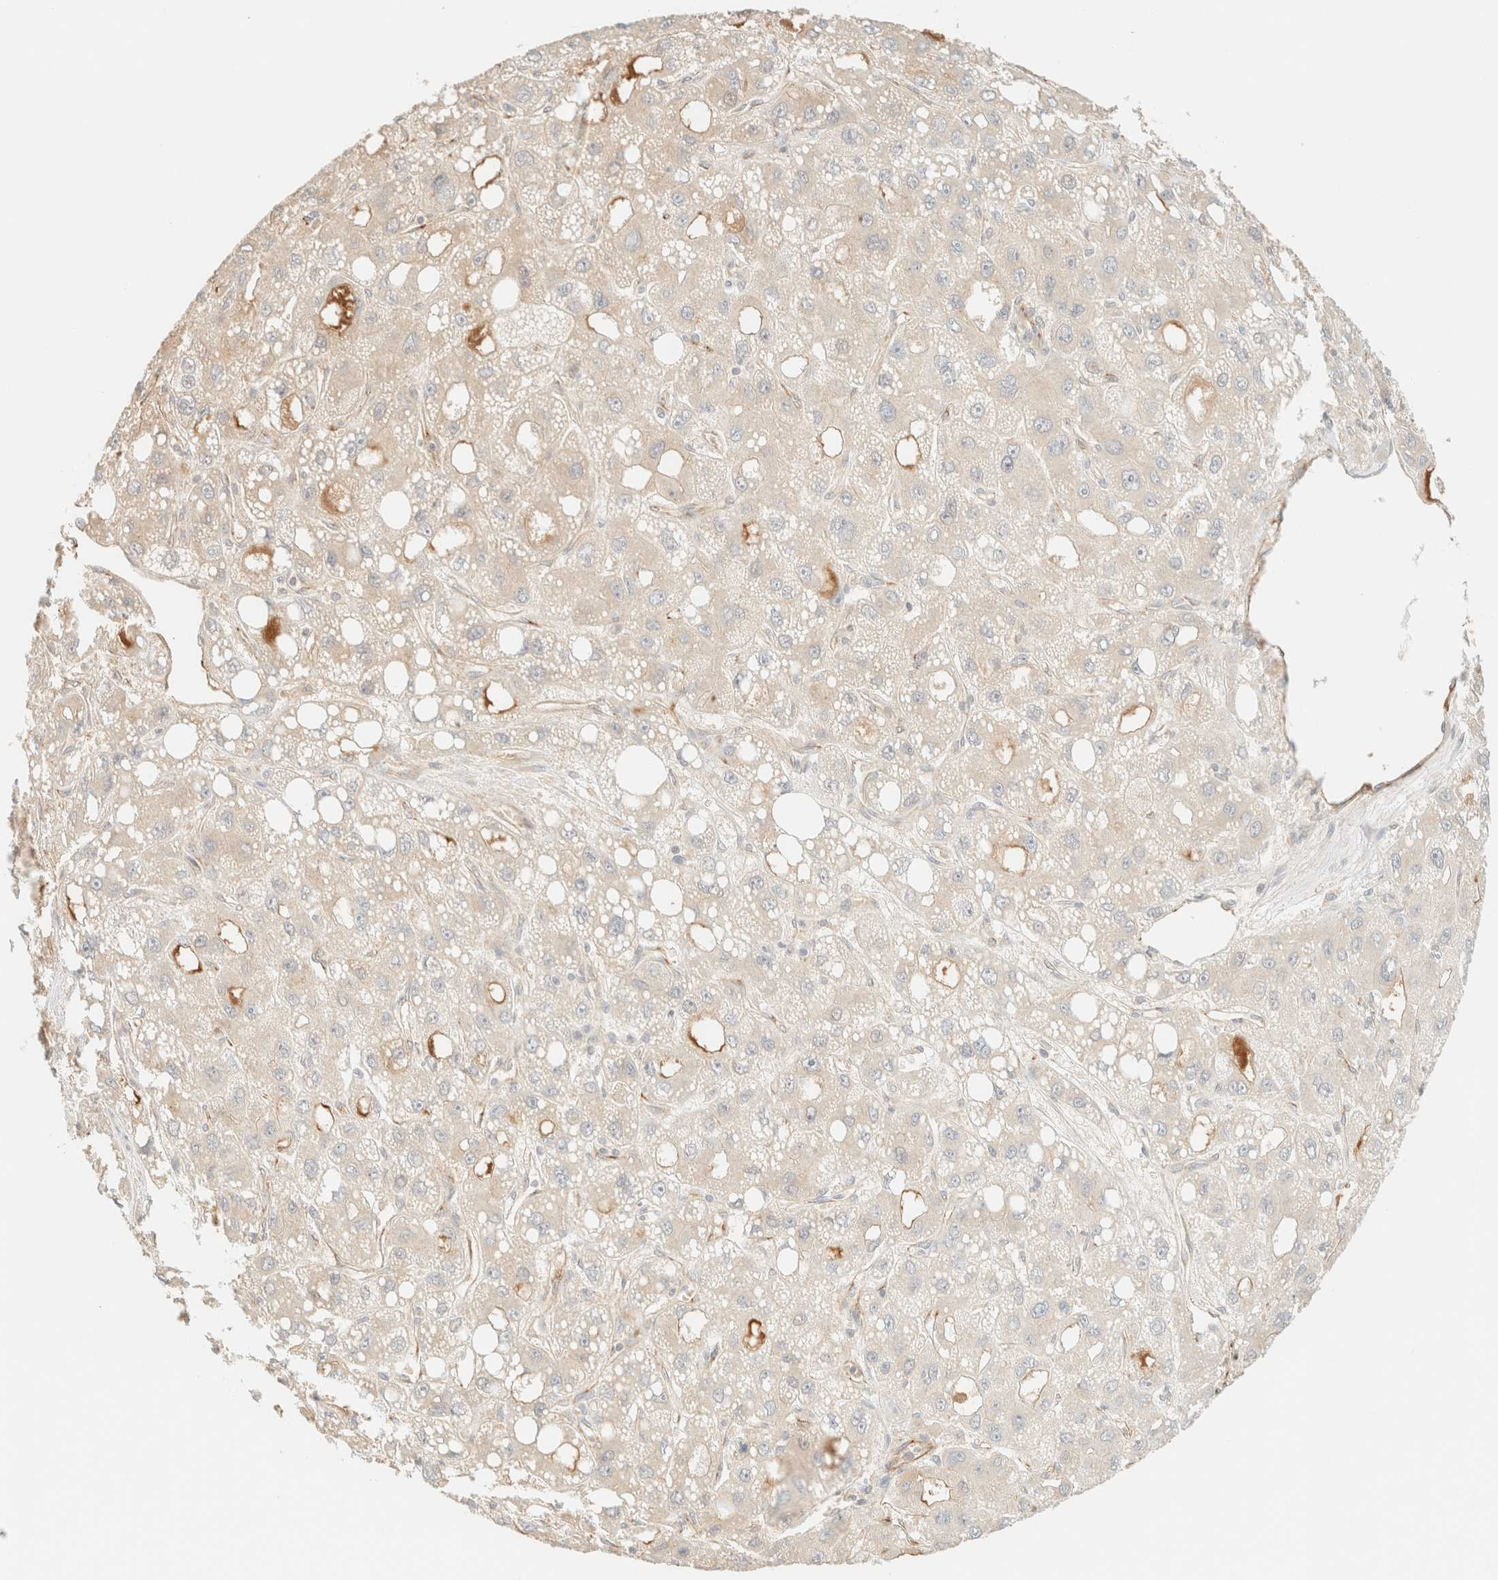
{"staining": {"intensity": "negative", "quantity": "none", "location": "none"}, "tissue": "liver cancer", "cell_type": "Tumor cells", "image_type": "cancer", "snomed": [{"axis": "morphology", "description": "Carcinoma, Hepatocellular, NOS"}, {"axis": "topography", "description": "Liver"}], "caption": "DAB immunohistochemical staining of hepatocellular carcinoma (liver) exhibits no significant positivity in tumor cells.", "gene": "SPARCL1", "patient": {"sex": "male", "age": 55}}